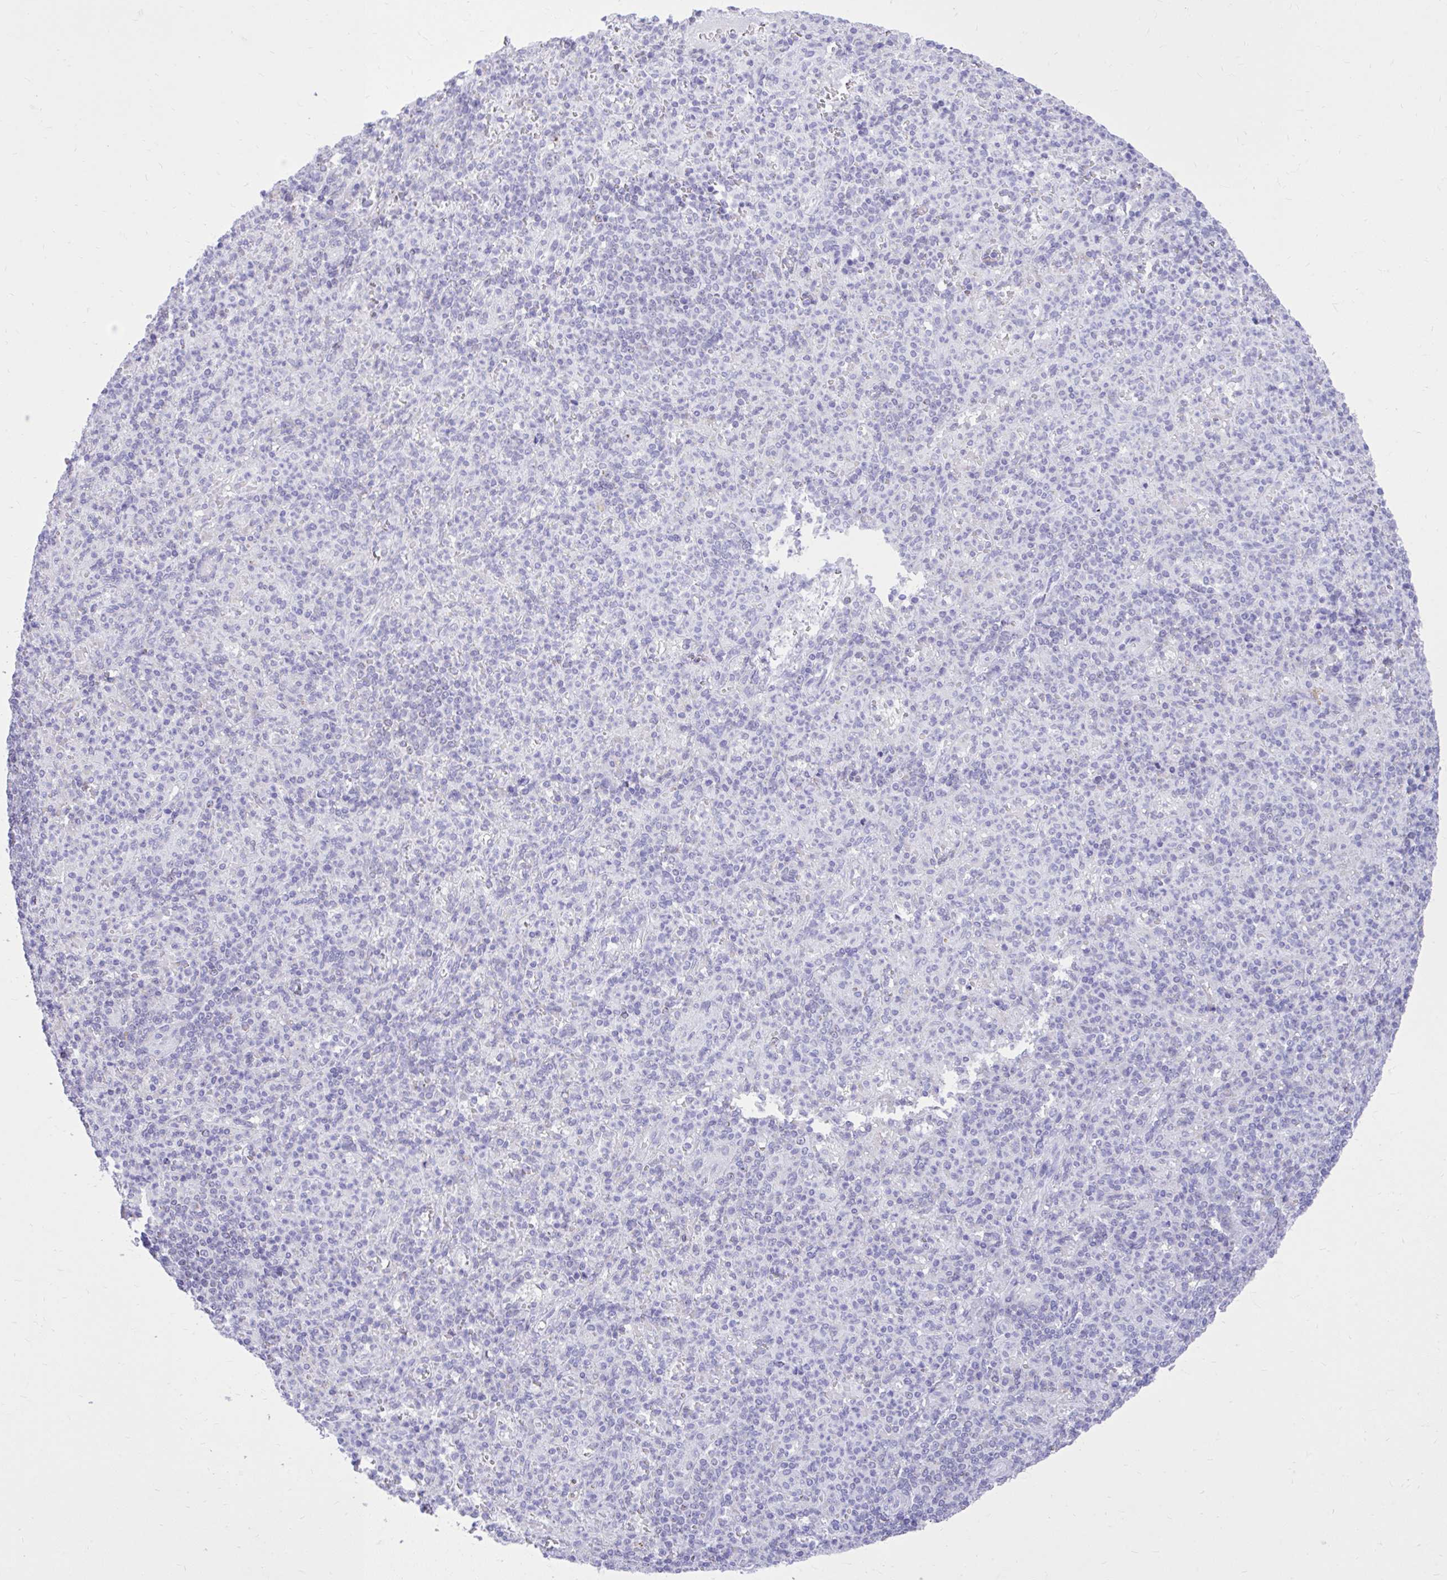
{"staining": {"intensity": "negative", "quantity": "none", "location": "none"}, "tissue": "spleen", "cell_type": "Cells in red pulp", "image_type": "normal", "snomed": [{"axis": "morphology", "description": "Normal tissue, NOS"}, {"axis": "topography", "description": "Spleen"}], "caption": "Immunohistochemistry of benign human spleen shows no staining in cells in red pulp.", "gene": "RALYL", "patient": {"sex": "female", "age": 74}}